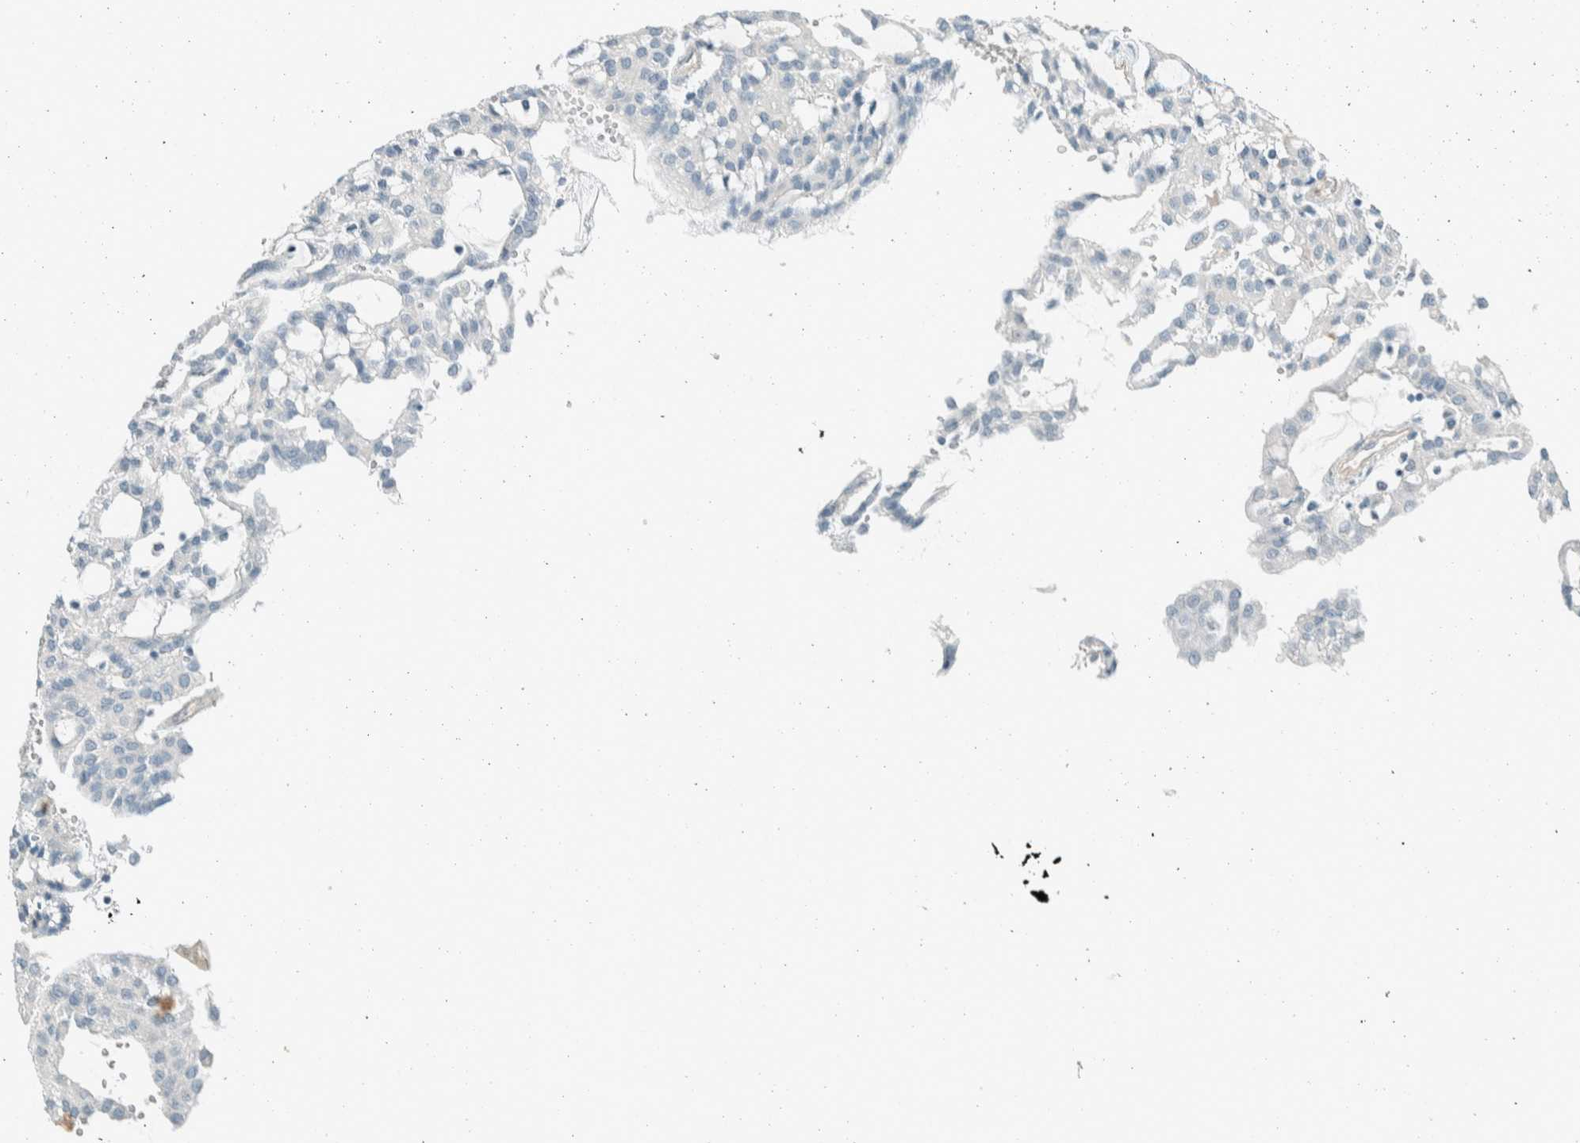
{"staining": {"intensity": "negative", "quantity": "none", "location": "none"}, "tissue": "renal cancer", "cell_type": "Tumor cells", "image_type": "cancer", "snomed": [{"axis": "morphology", "description": "Adenocarcinoma, NOS"}, {"axis": "topography", "description": "Kidney"}], "caption": "Immunohistochemistry of adenocarcinoma (renal) shows no positivity in tumor cells.", "gene": "SLFN12", "patient": {"sex": "male", "age": 63}}